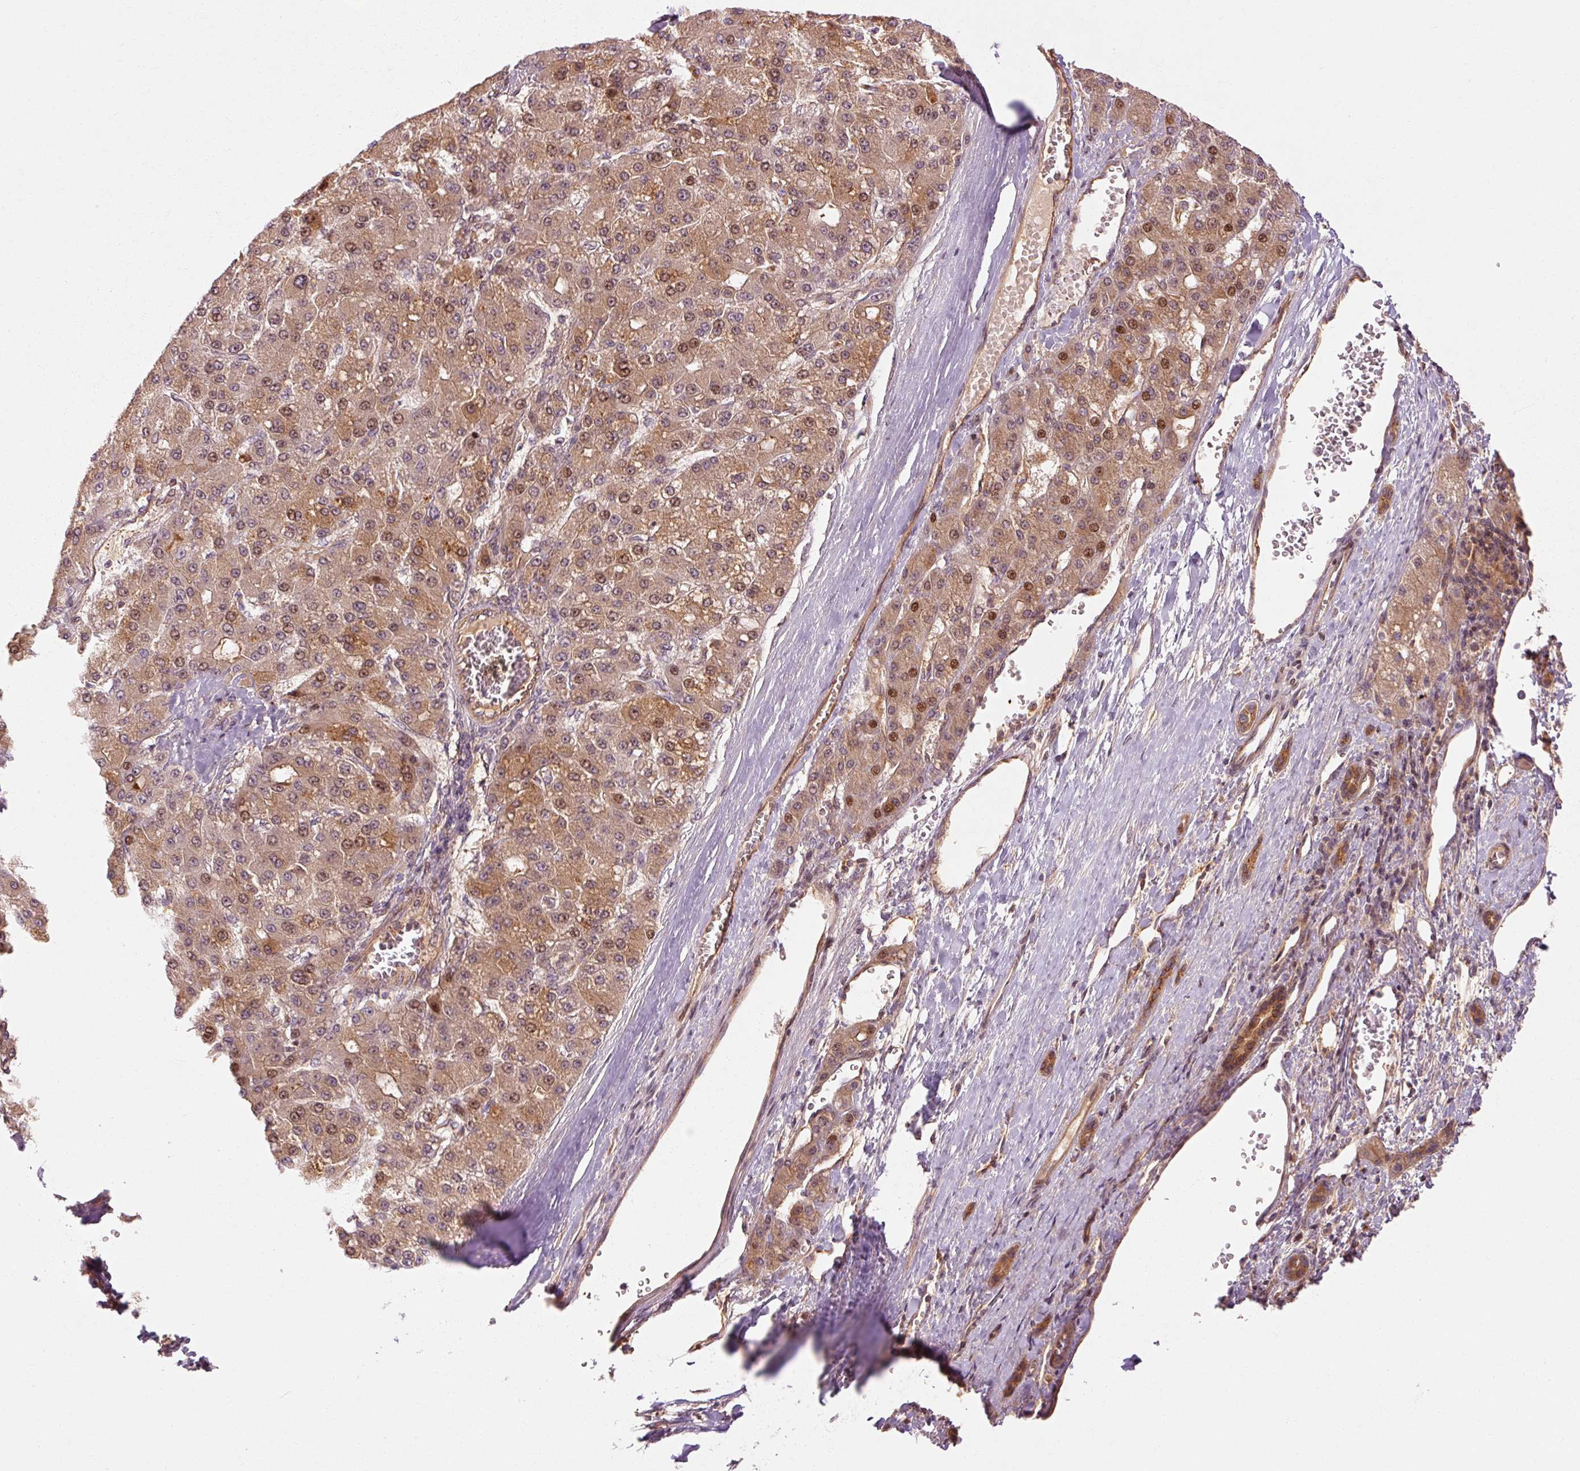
{"staining": {"intensity": "moderate", "quantity": ">75%", "location": "cytoplasmic/membranous,nuclear"}, "tissue": "liver cancer", "cell_type": "Tumor cells", "image_type": "cancer", "snomed": [{"axis": "morphology", "description": "Carcinoma, Hepatocellular, NOS"}, {"axis": "topography", "description": "Liver"}], "caption": "Immunohistochemical staining of hepatocellular carcinoma (liver) exhibits medium levels of moderate cytoplasmic/membranous and nuclear protein positivity in about >75% of tumor cells.", "gene": "CTNNA1", "patient": {"sex": "male", "age": 67}}